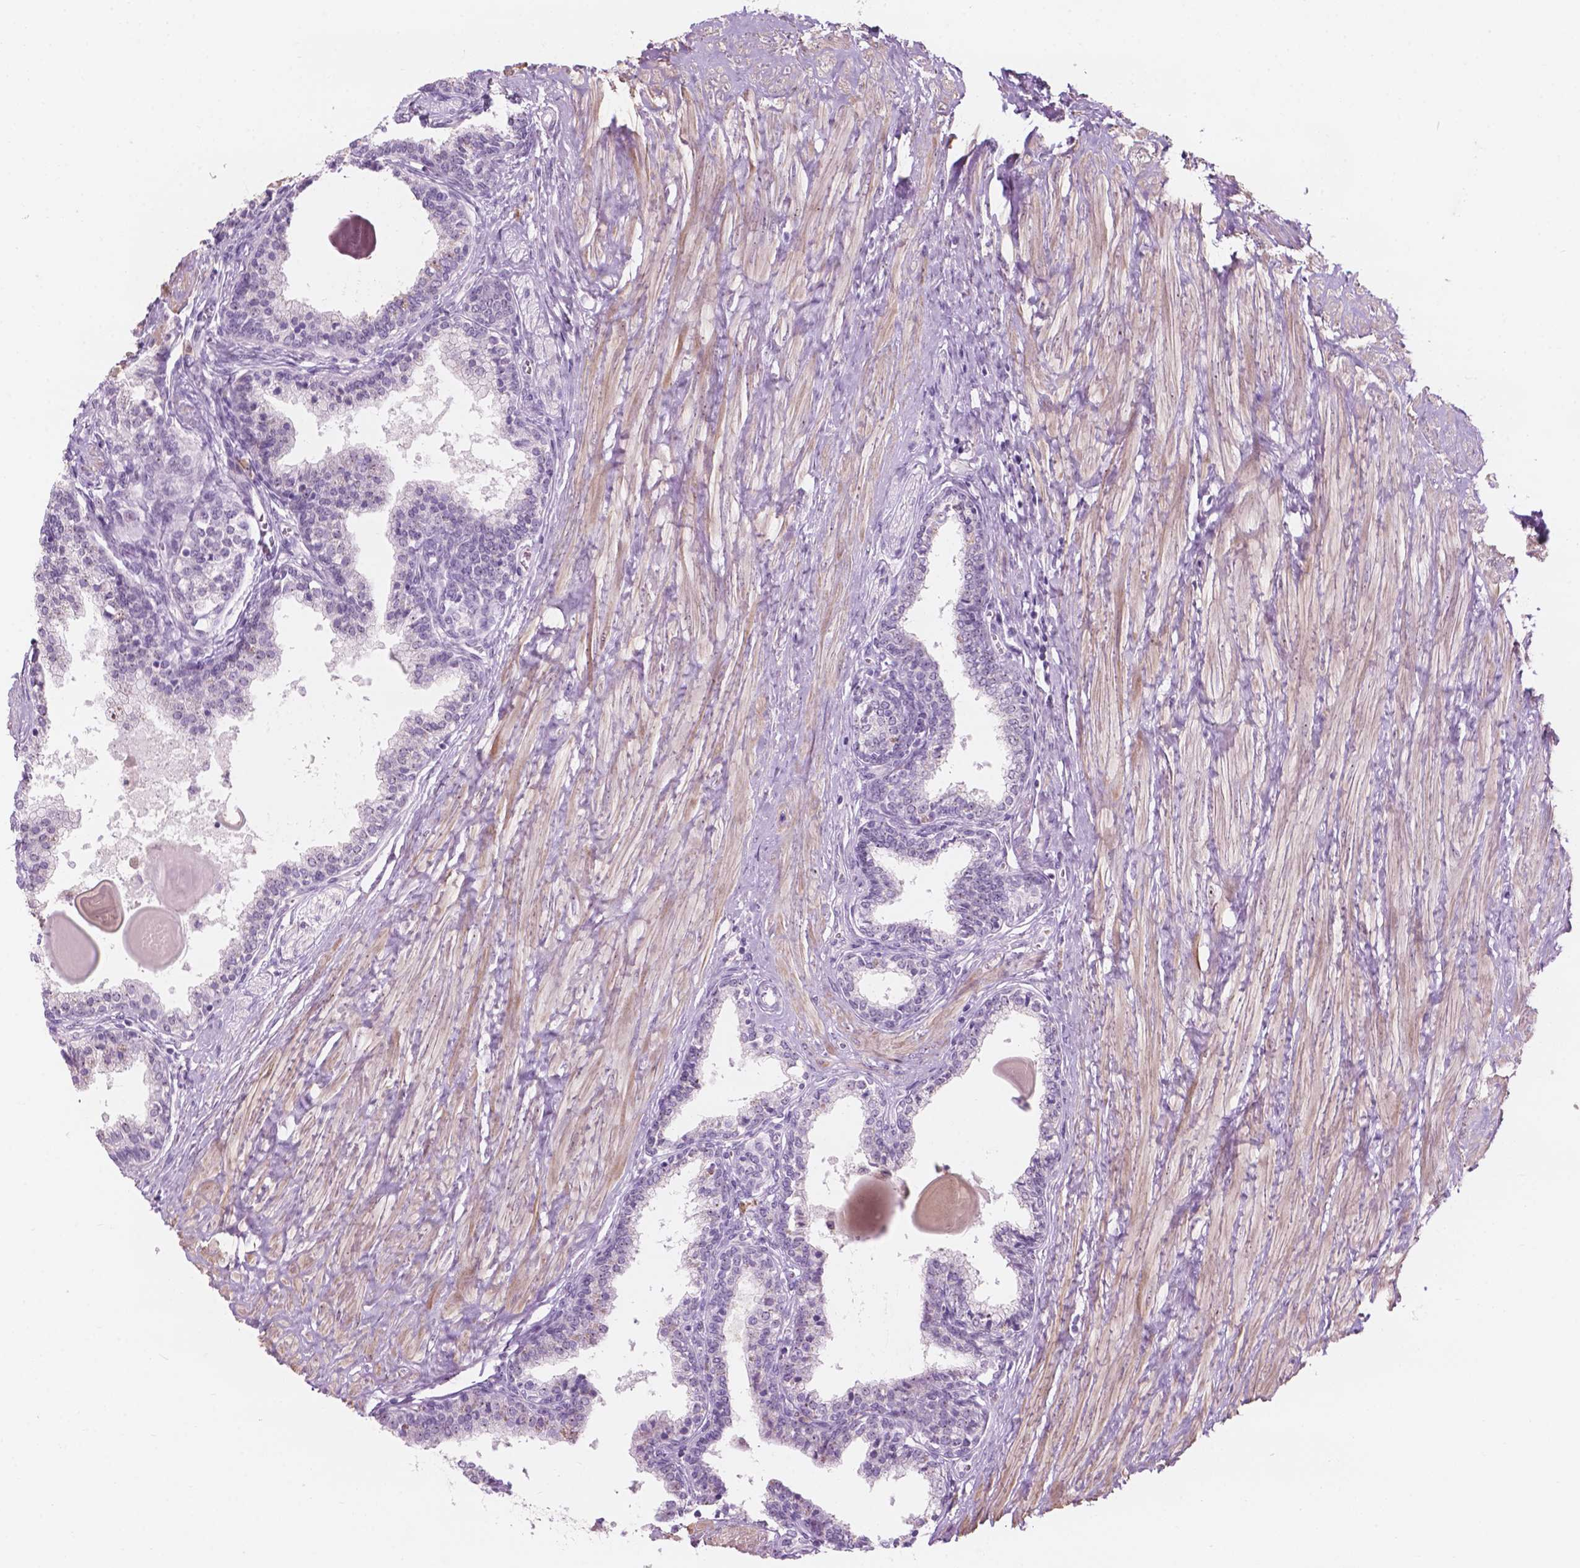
{"staining": {"intensity": "negative", "quantity": "none", "location": "none"}, "tissue": "prostate", "cell_type": "Glandular cells", "image_type": "normal", "snomed": [{"axis": "morphology", "description": "Normal tissue, NOS"}, {"axis": "topography", "description": "Prostate"}], "caption": "DAB (3,3'-diaminobenzidine) immunohistochemical staining of benign human prostate shows no significant staining in glandular cells.", "gene": "ZNF853", "patient": {"sex": "male", "age": 55}}